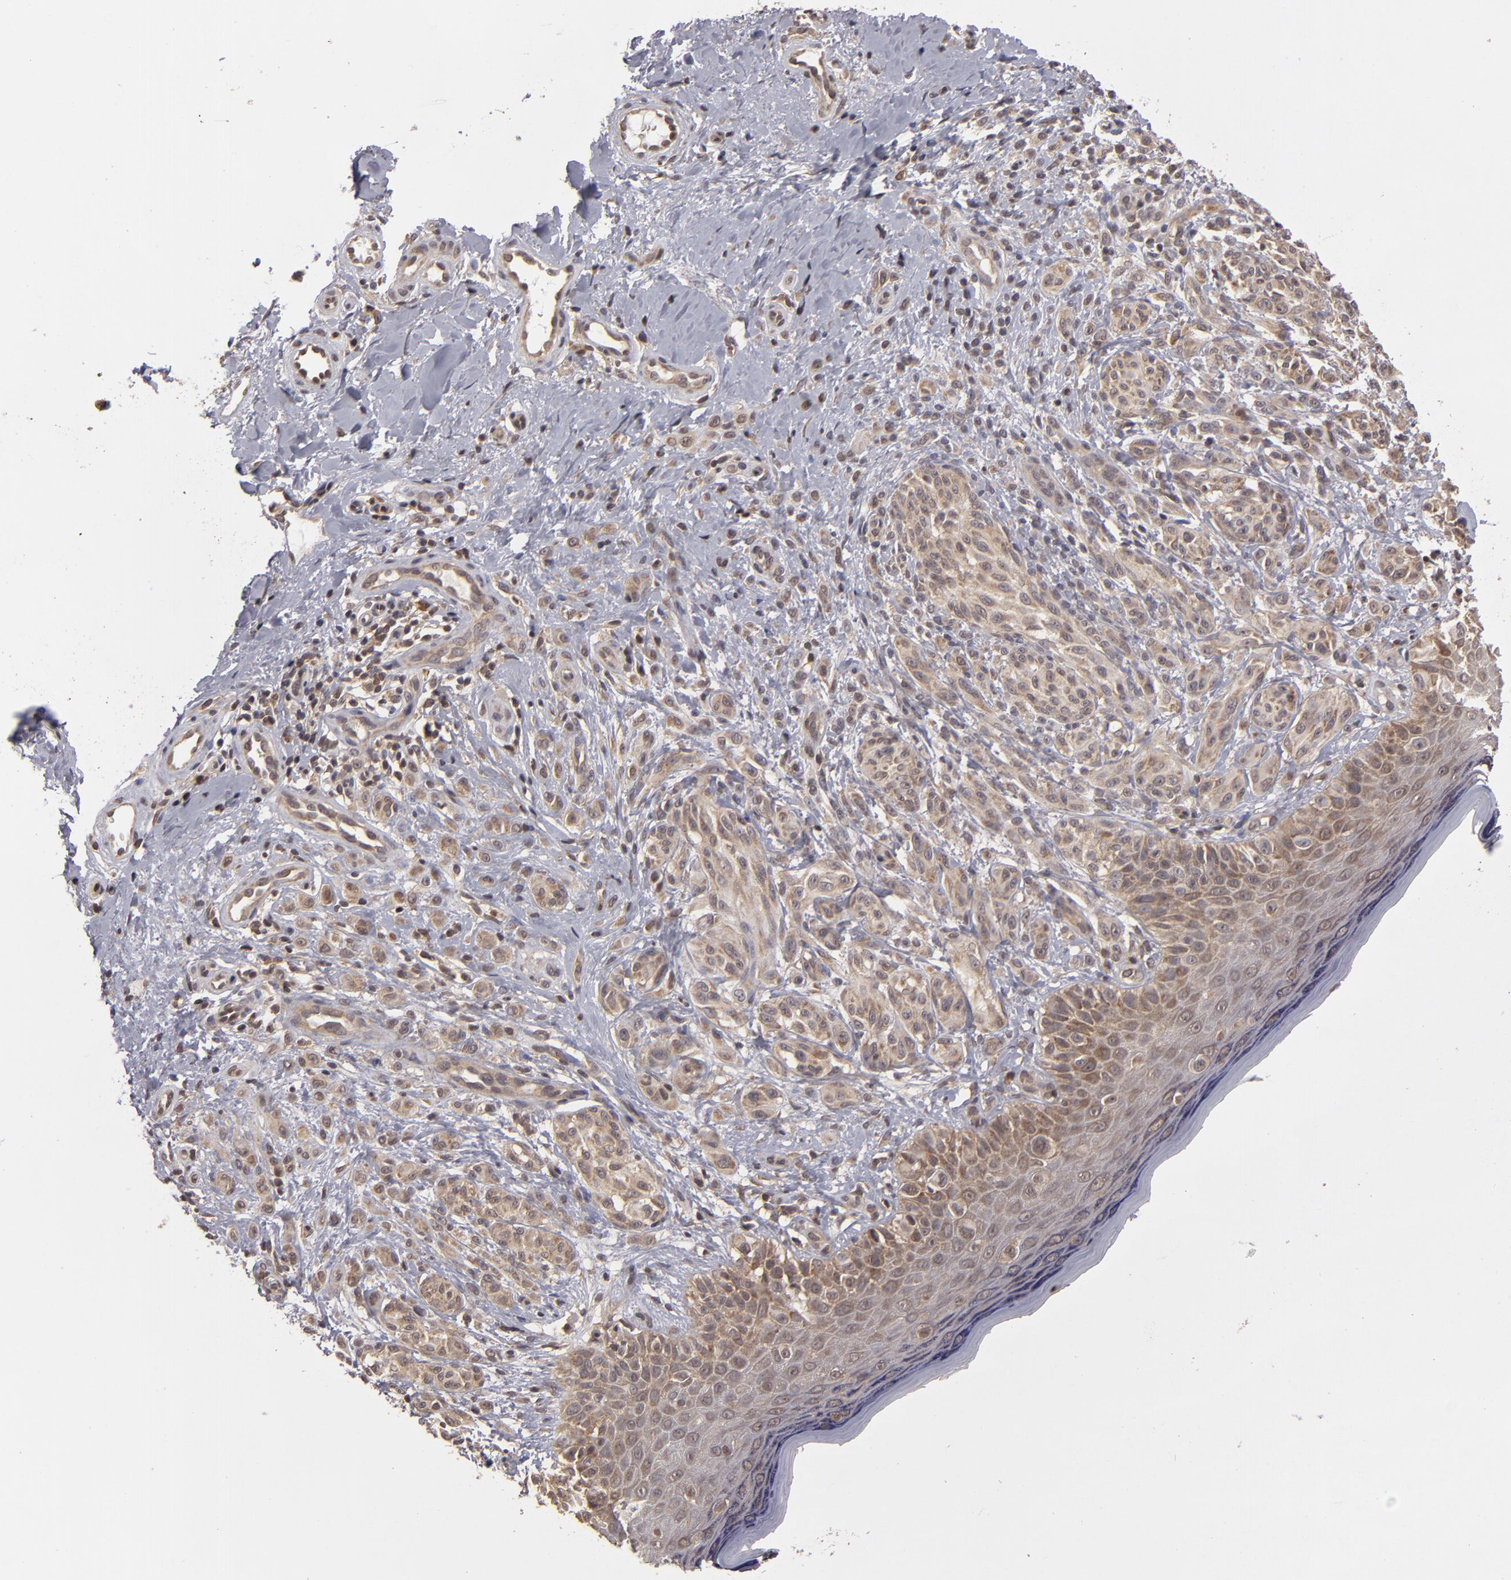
{"staining": {"intensity": "weak", "quantity": ">75%", "location": "cytoplasmic/membranous"}, "tissue": "melanoma", "cell_type": "Tumor cells", "image_type": "cancer", "snomed": [{"axis": "morphology", "description": "Malignant melanoma, NOS"}, {"axis": "topography", "description": "Skin"}], "caption": "A low amount of weak cytoplasmic/membranous expression is present in about >75% of tumor cells in melanoma tissue. Nuclei are stained in blue.", "gene": "MAPK3", "patient": {"sex": "male", "age": 57}}